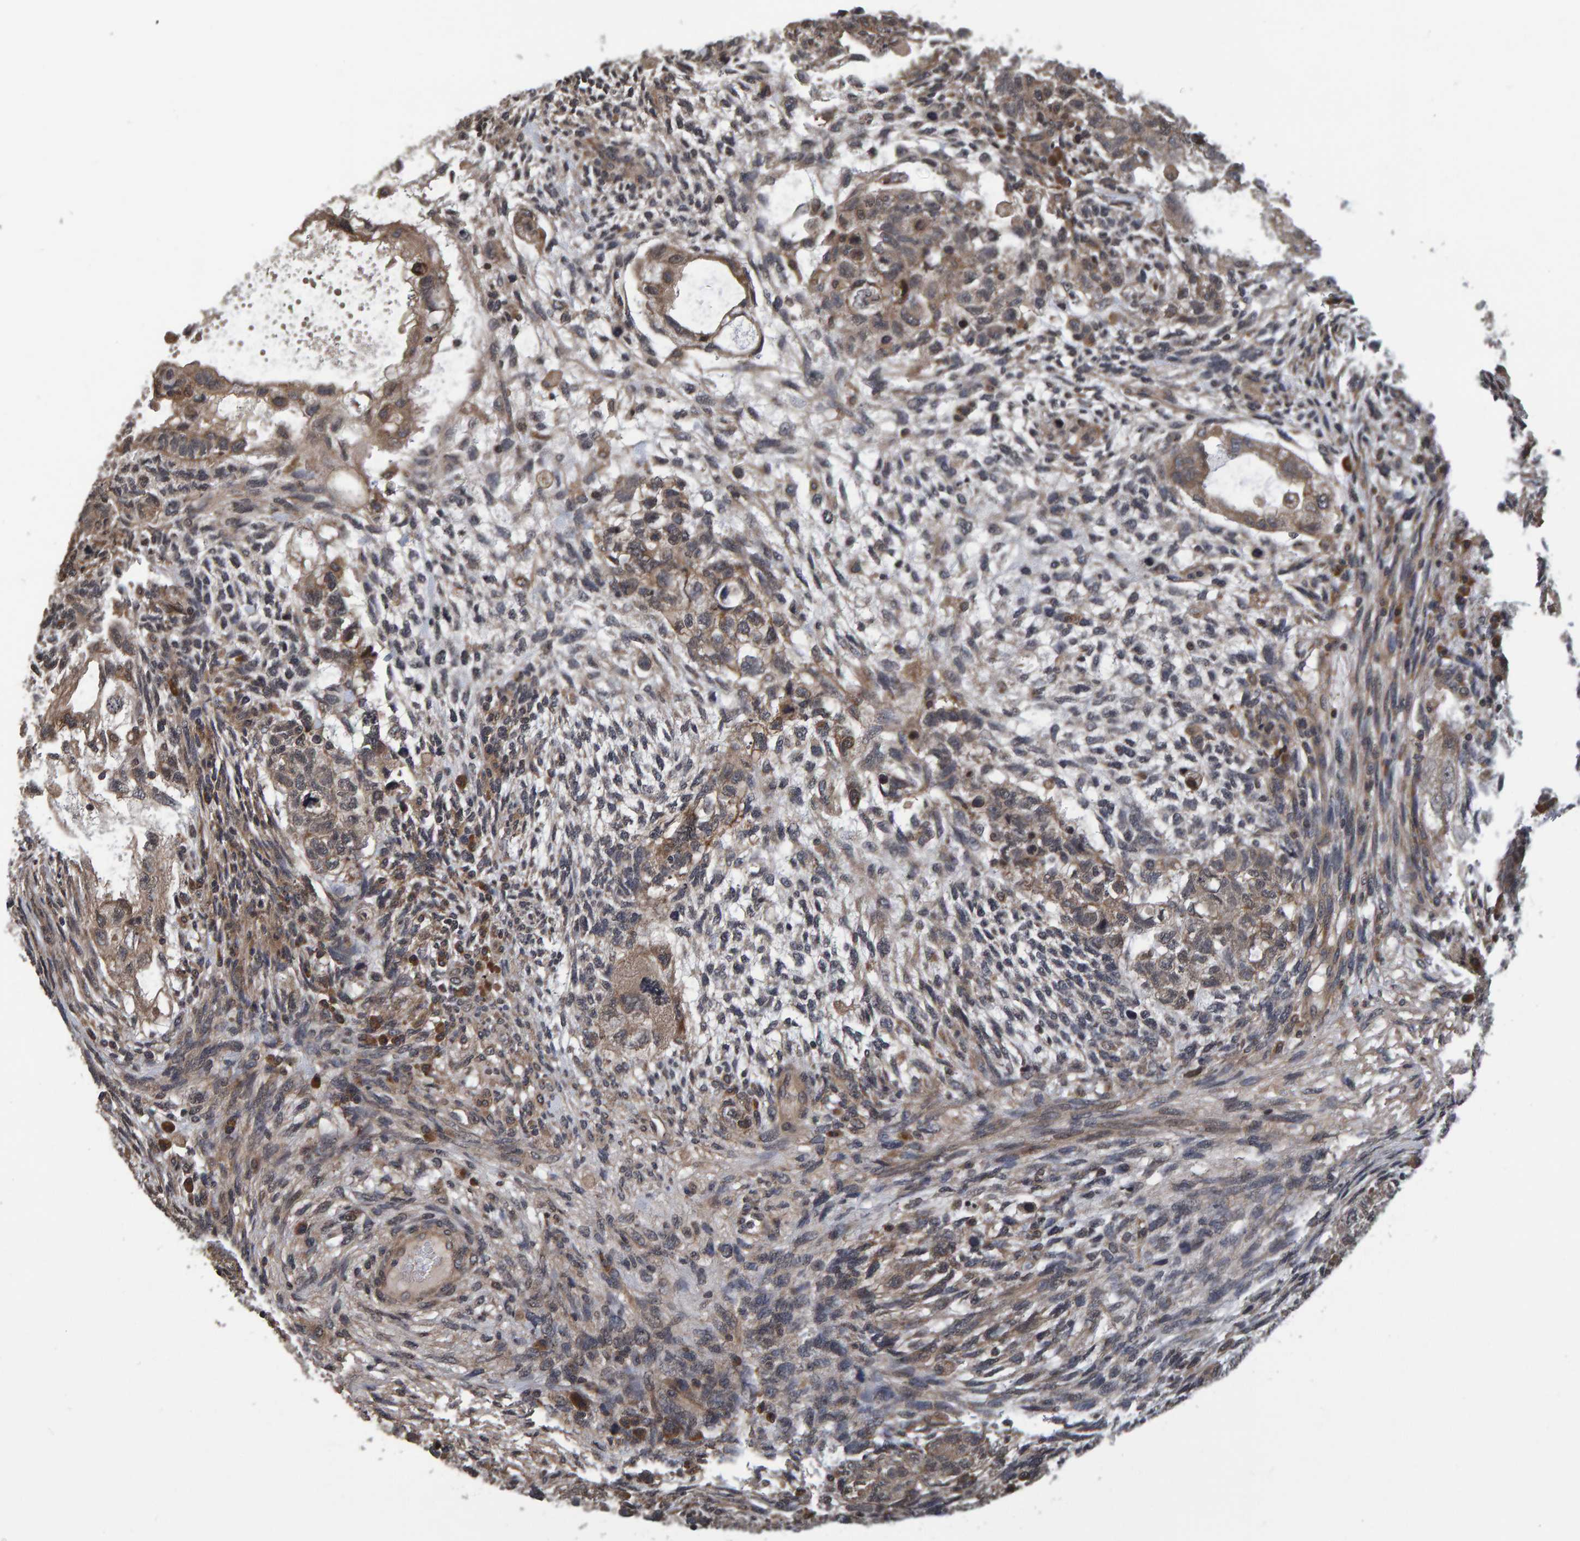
{"staining": {"intensity": "weak", "quantity": ">75%", "location": "cytoplasmic/membranous"}, "tissue": "testis cancer", "cell_type": "Tumor cells", "image_type": "cancer", "snomed": [{"axis": "morphology", "description": "Normal tissue, NOS"}, {"axis": "morphology", "description": "Carcinoma, Embryonal, NOS"}, {"axis": "topography", "description": "Testis"}], "caption": "Brown immunohistochemical staining in human testis embryonal carcinoma demonstrates weak cytoplasmic/membranous positivity in approximately >75% of tumor cells.", "gene": "GAB2", "patient": {"sex": "male", "age": 36}}